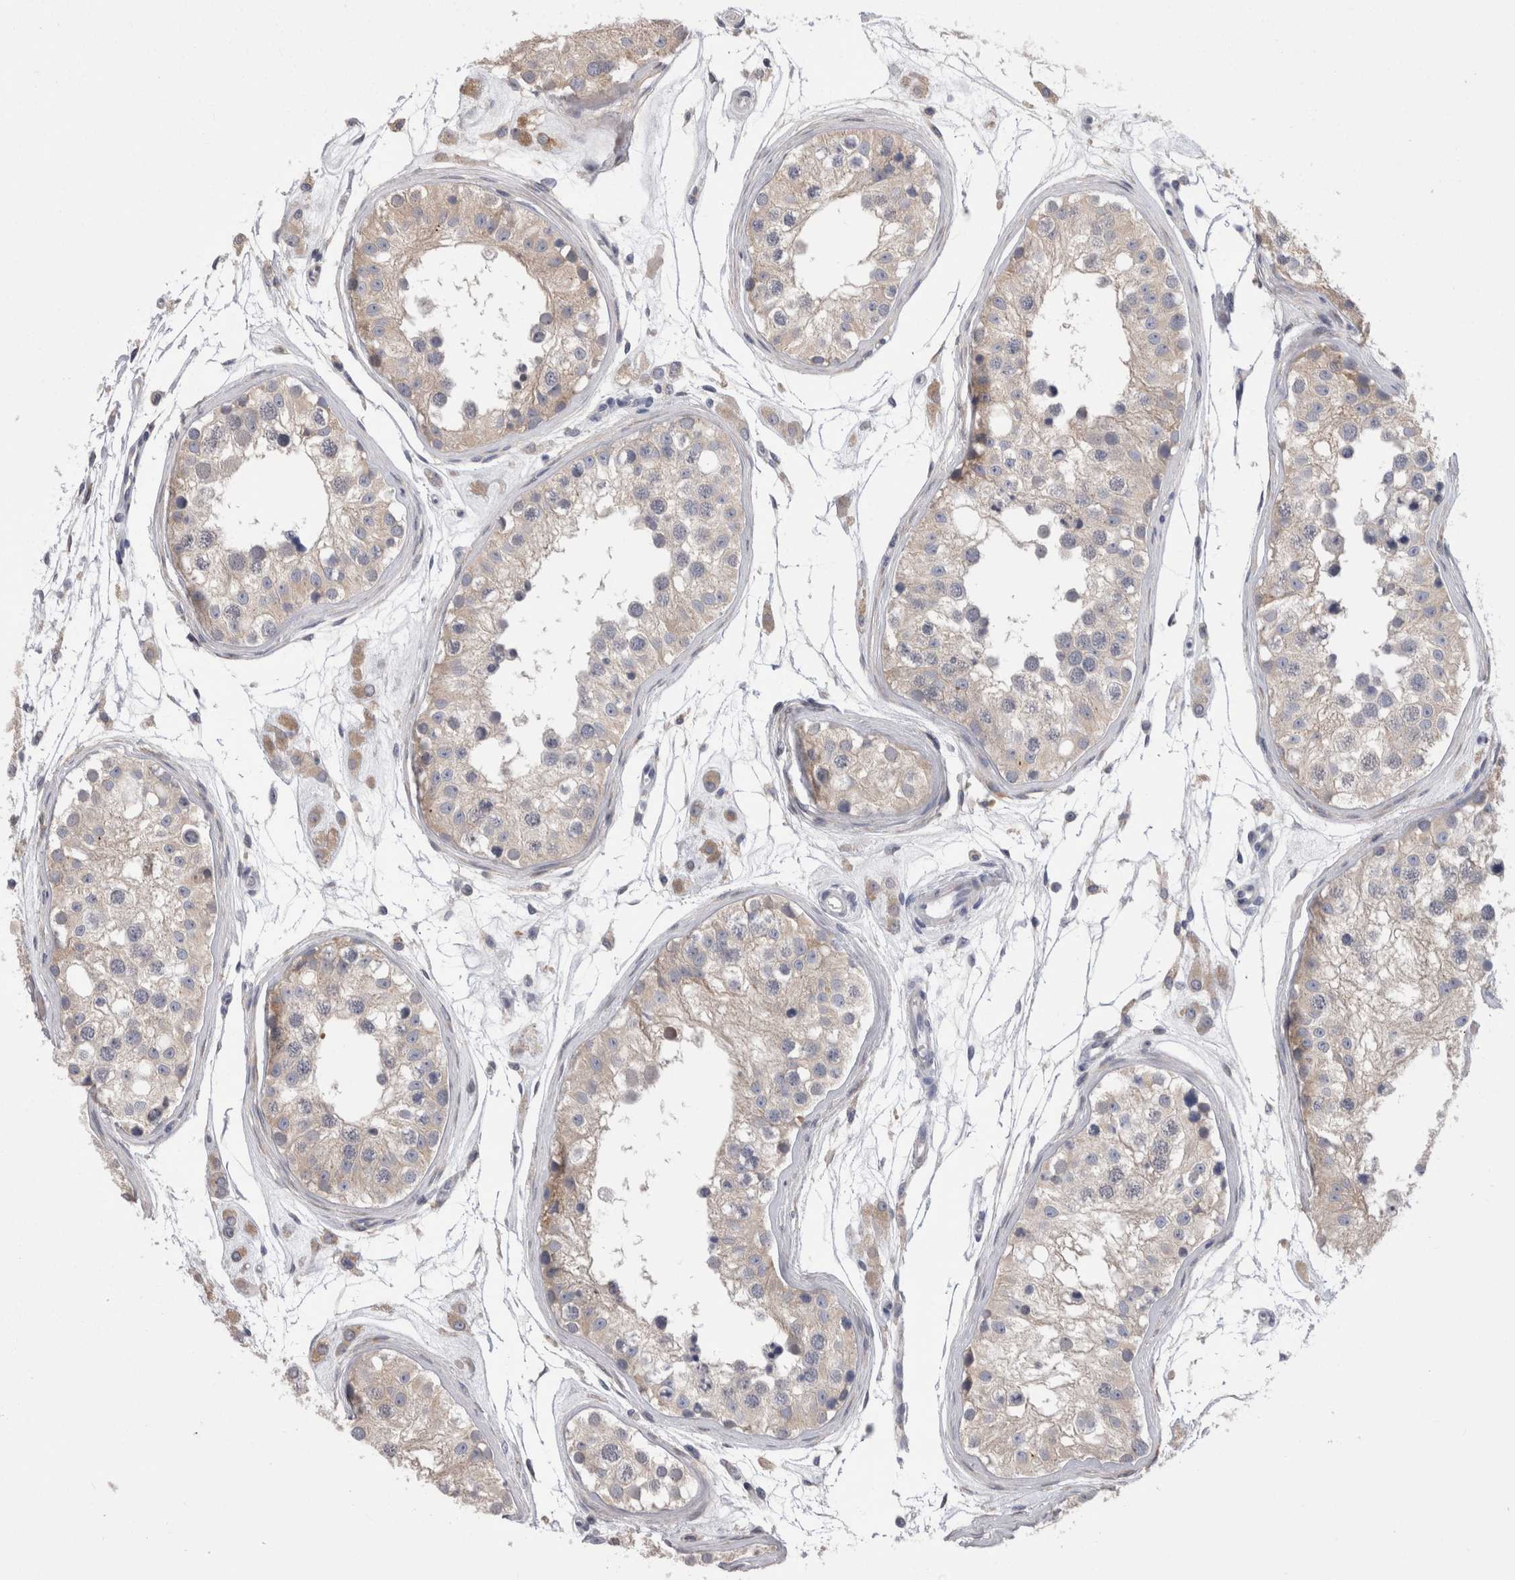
{"staining": {"intensity": "moderate", "quantity": "<25%", "location": "cytoplasmic/membranous"}, "tissue": "testis", "cell_type": "Cells in seminiferous ducts", "image_type": "normal", "snomed": [{"axis": "morphology", "description": "Normal tissue, NOS"}, {"axis": "morphology", "description": "Adenocarcinoma, metastatic, NOS"}, {"axis": "topography", "description": "Testis"}], "caption": "Unremarkable testis displays moderate cytoplasmic/membranous expression in approximately <25% of cells in seminiferous ducts, visualized by immunohistochemistry.", "gene": "DCTN6", "patient": {"sex": "male", "age": 26}}